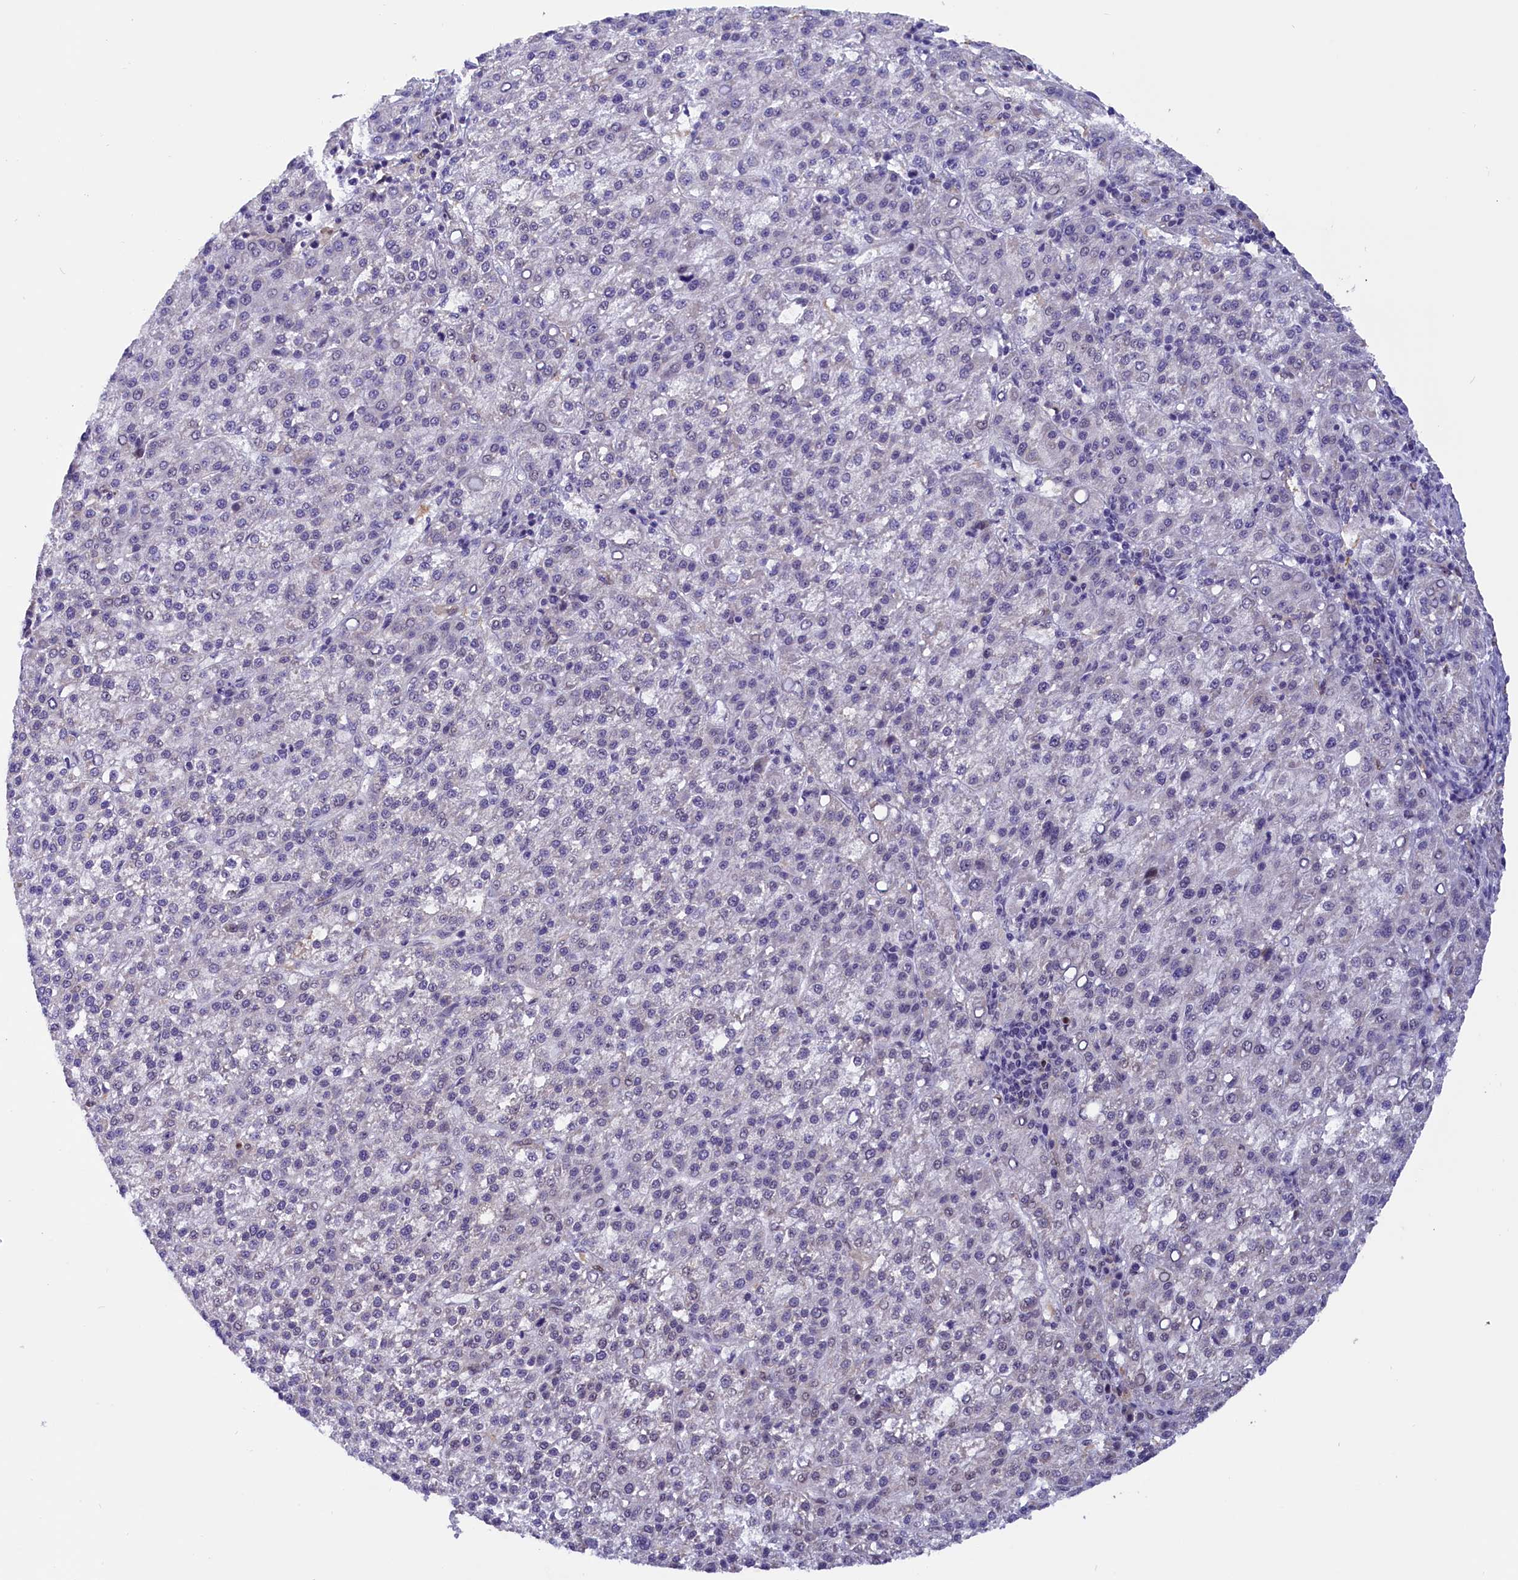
{"staining": {"intensity": "negative", "quantity": "none", "location": "none"}, "tissue": "liver cancer", "cell_type": "Tumor cells", "image_type": "cancer", "snomed": [{"axis": "morphology", "description": "Carcinoma, Hepatocellular, NOS"}, {"axis": "topography", "description": "Liver"}], "caption": "Immunohistochemistry (IHC) micrograph of human hepatocellular carcinoma (liver) stained for a protein (brown), which displays no expression in tumor cells. Brightfield microscopy of immunohistochemistry (IHC) stained with DAB (3,3'-diaminobenzidine) (brown) and hematoxylin (blue), captured at high magnification.", "gene": "CDYL2", "patient": {"sex": "female", "age": 58}}